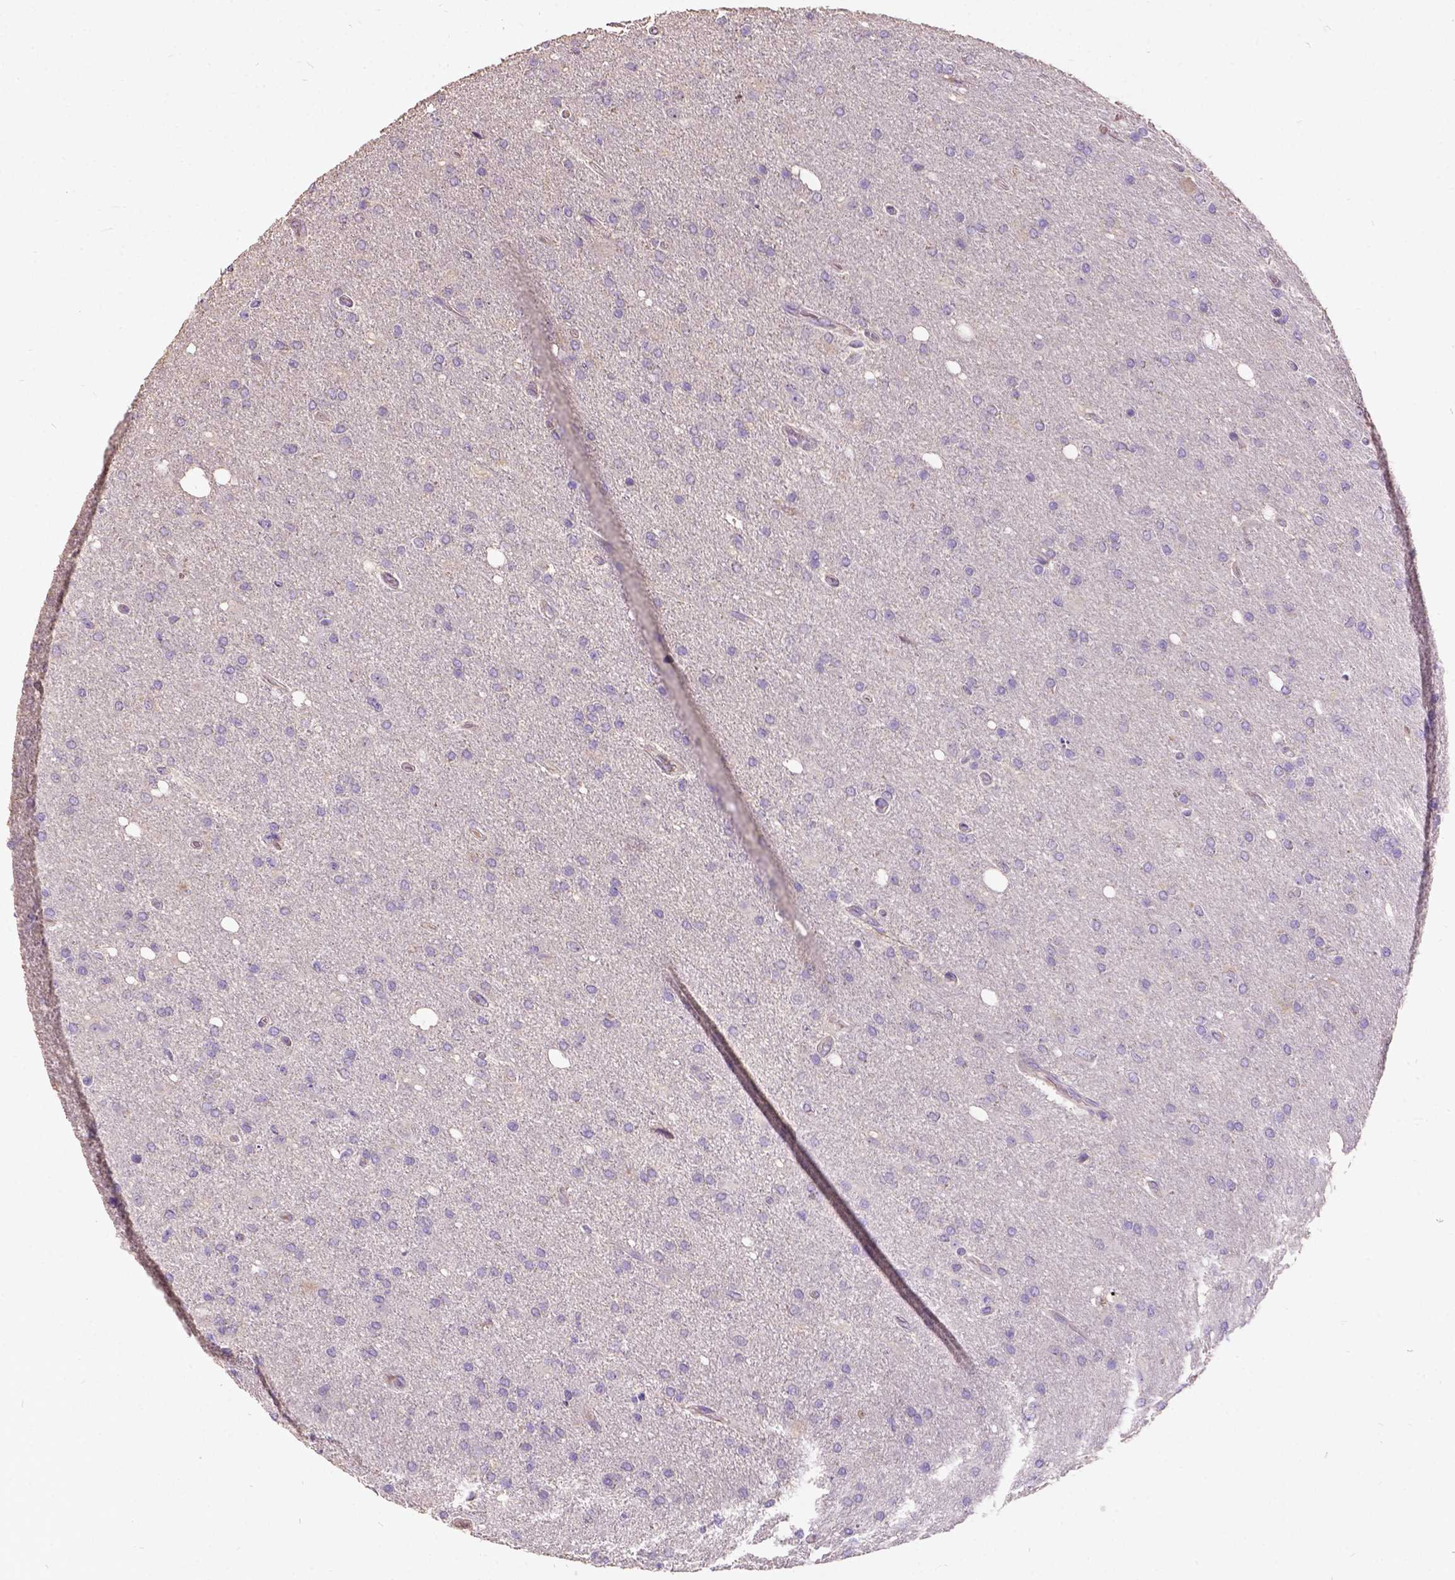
{"staining": {"intensity": "negative", "quantity": "none", "location": "none"}, "tissue": "glioma", "cell_type": "Tumor cells", "image_type": "cancer", "snomed": [{"axis": "morphology", "description": "Glioma, malignant, High grade"}, {"axis": "topography", "description": "Cerebral cortex"}], "caption": "A high-resolution image shows IHC staining of malignant glioma (high-grade), which displays no significant expression in tumor cells.", "gene": "DQX1", "patient": {"sex": "male", "age": 70}}